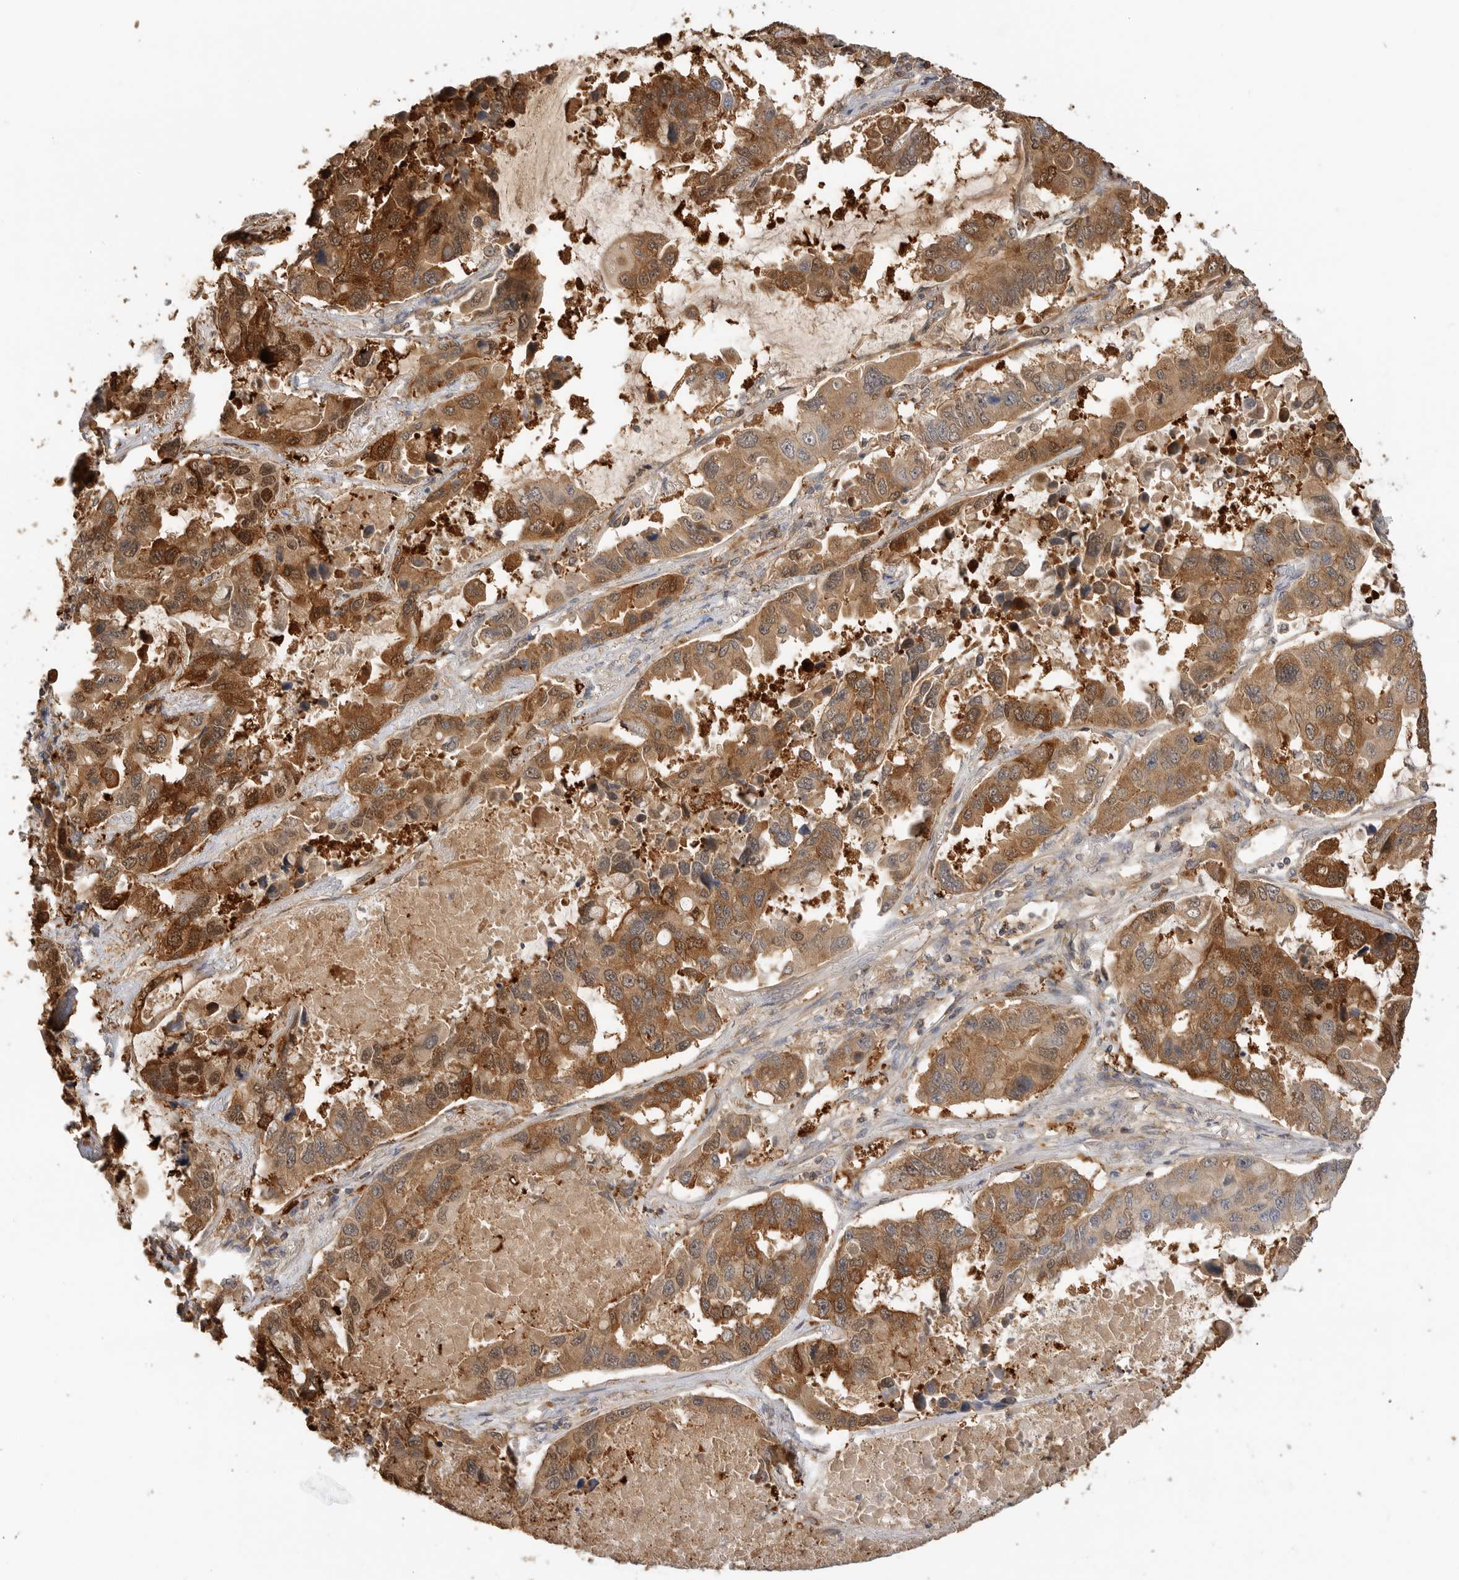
{"staining": {"intensity": "strong", "quantity": ">75%", "location": "cytoplasmic/membranous"}, "tissue": "lung cancer", "cell_type": "Tumor cells", "image_type": "cancer", "snomed": [{"axis": "morphology", "description": "Adenocarcinoma, NOS"}, {"axis": "topography", "description": "Lung"}], "caption": "Brown immunohistochemical staining in lung cancer exhibits strong cytoplasmic/membranous expression in about >75% of tumor cells.", "gene": "CLDN12", "patient": {"sex": "male", "age": 64}}